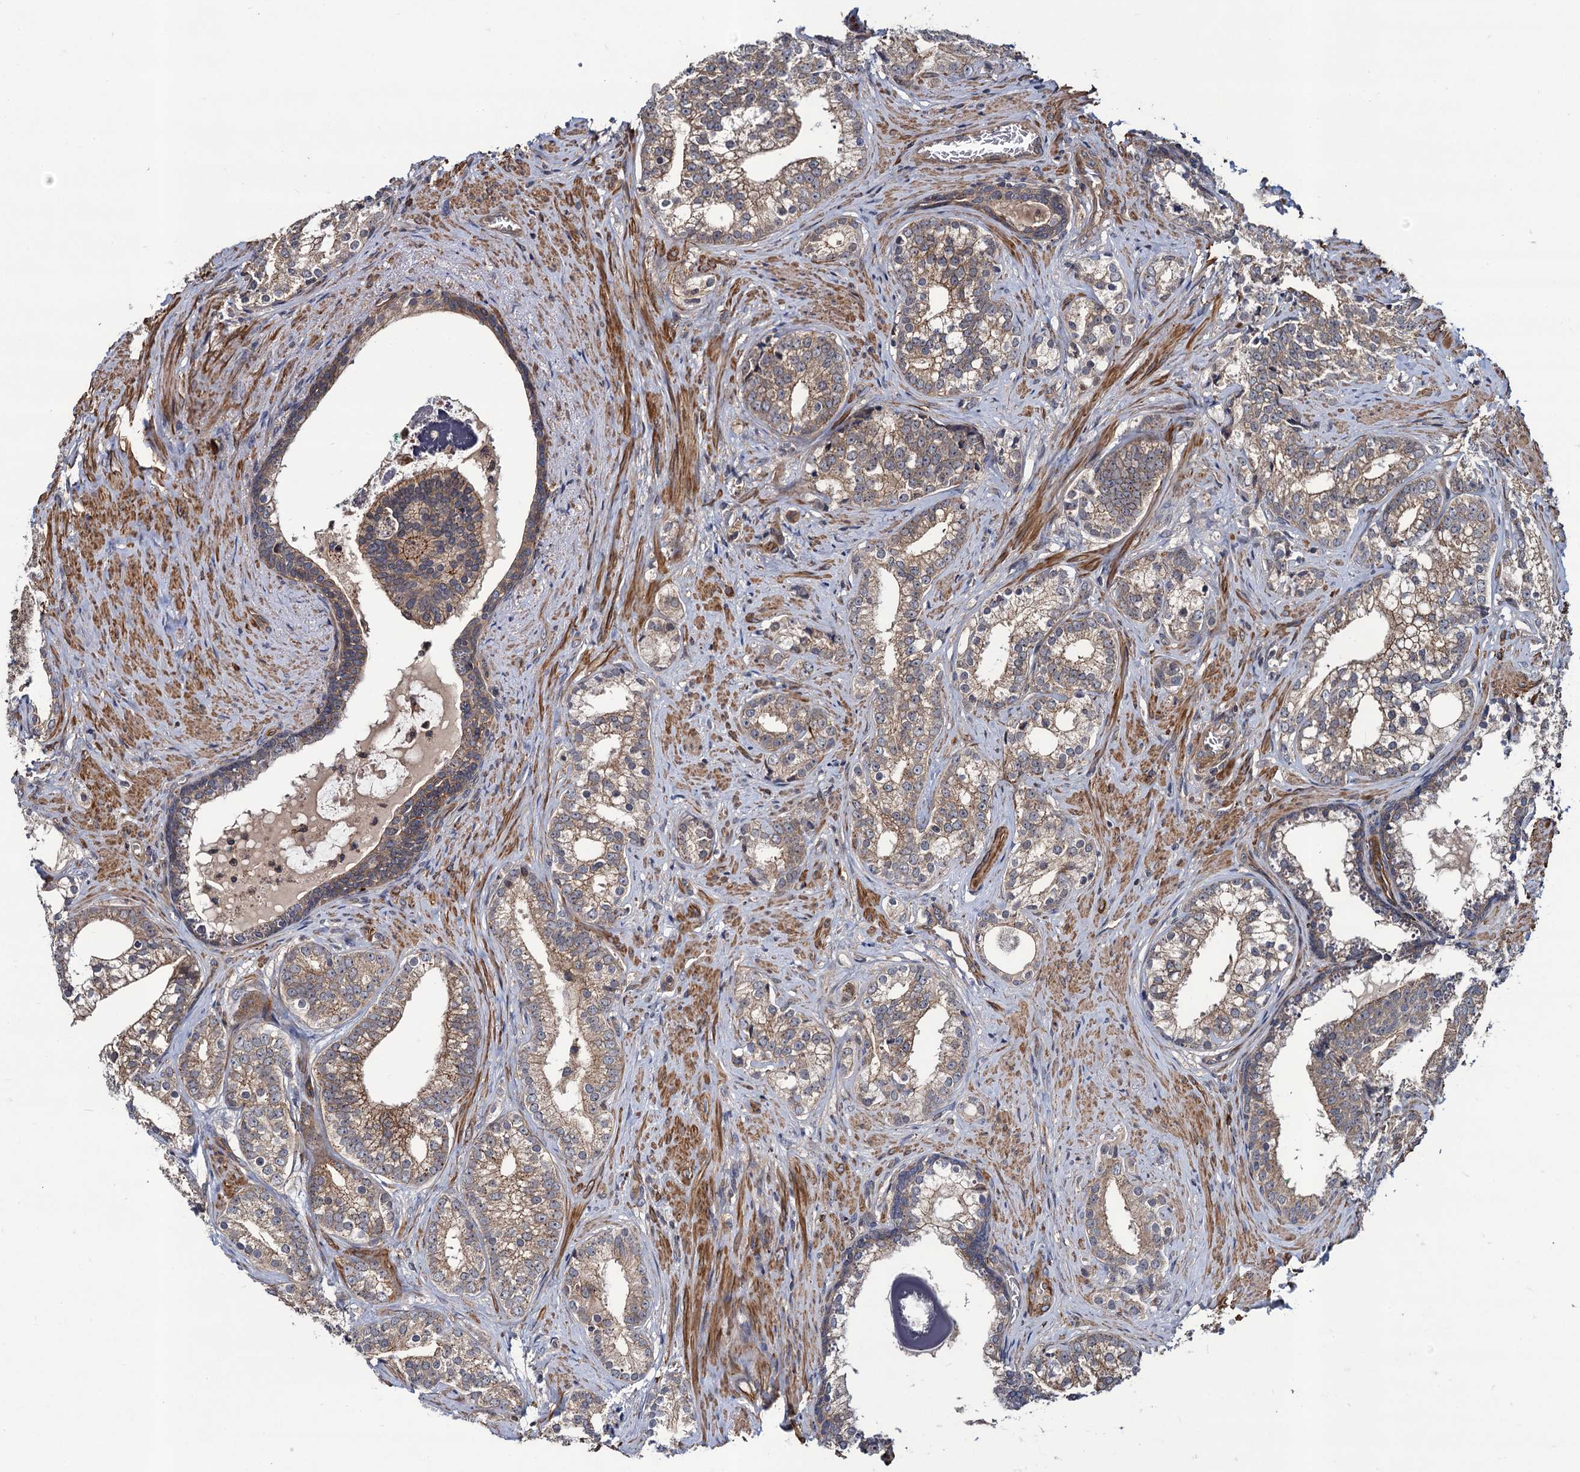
{"staining": {"intensity": "moderate", "quantity": "25%-75%", "location": "cytoplasmic/membranous"}, "tissue": "prostate cancer", "cell_type": "Tumor cells", "image_type": "cancer", "snomed": [{"axis": "morphology", "description": "Adenocarcinoma, Low grade"}, {"axis": "topography", "description": "Prostate"}], "caption": "A photomicrograph of prostate cancer stained for a protein displays moderate cytoplasmic/membranous brown staining in tumor cells.", "gene": "KXD1", "patient": {"sex": "male", "age": 71}}